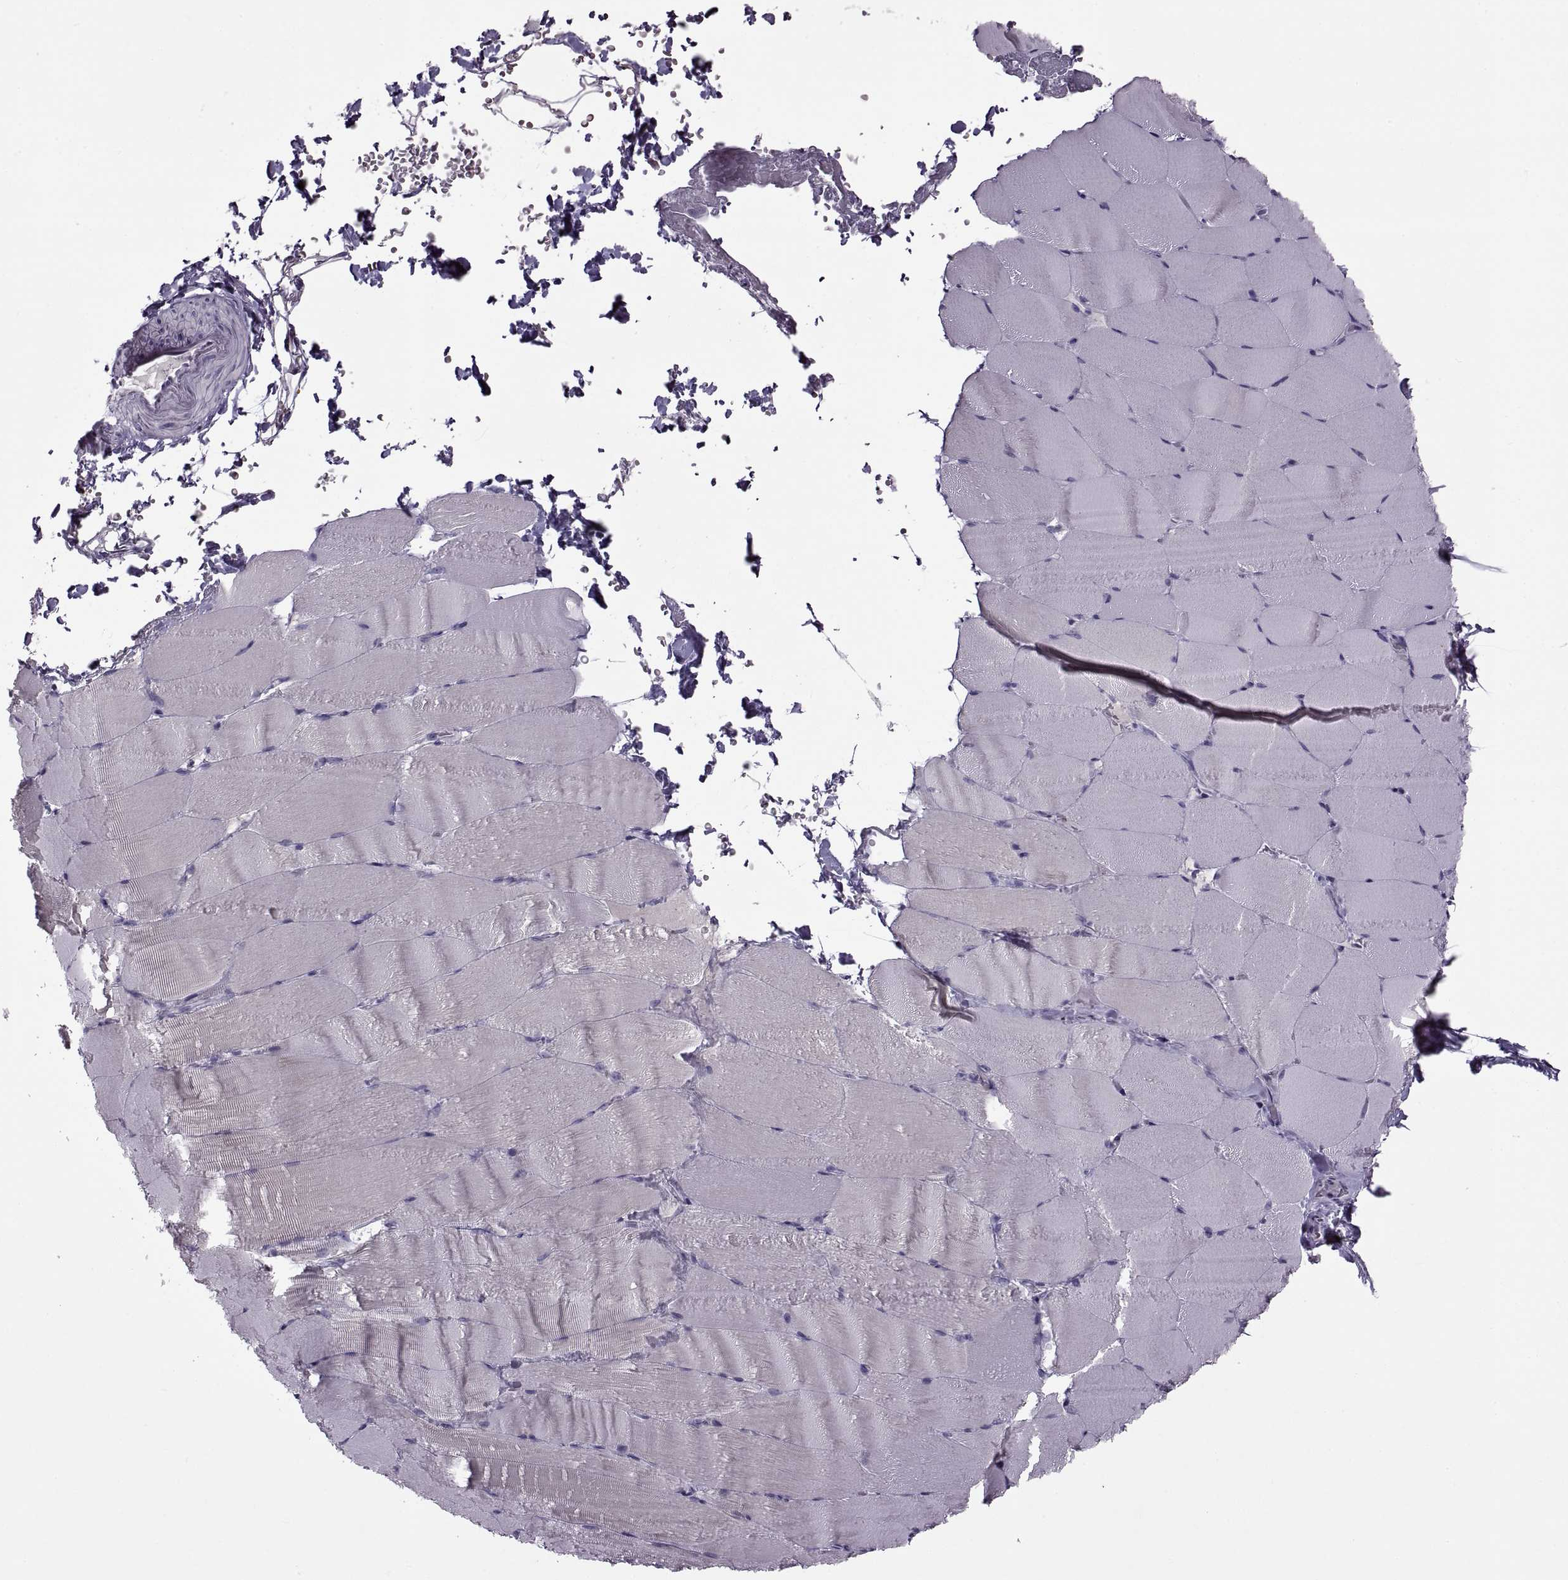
{"staining": {"intensity": "negative", "quantity": "none", "location": "none"}, "tissue": "skeletal muscle", "cell_type": "Myocytes", "image_type": "normal", "snomed": [{"axis": "morphology", "description": "Normal tissue, NOS"}, {"axis": "topography", "description": "Skeletal muscle"}], "caption": "The histopathology image exhibits no significant staining in myocytes of skeletal muscle.", "gene": "RSPH6A", "patient": {"sex": "female", "age": 37}}